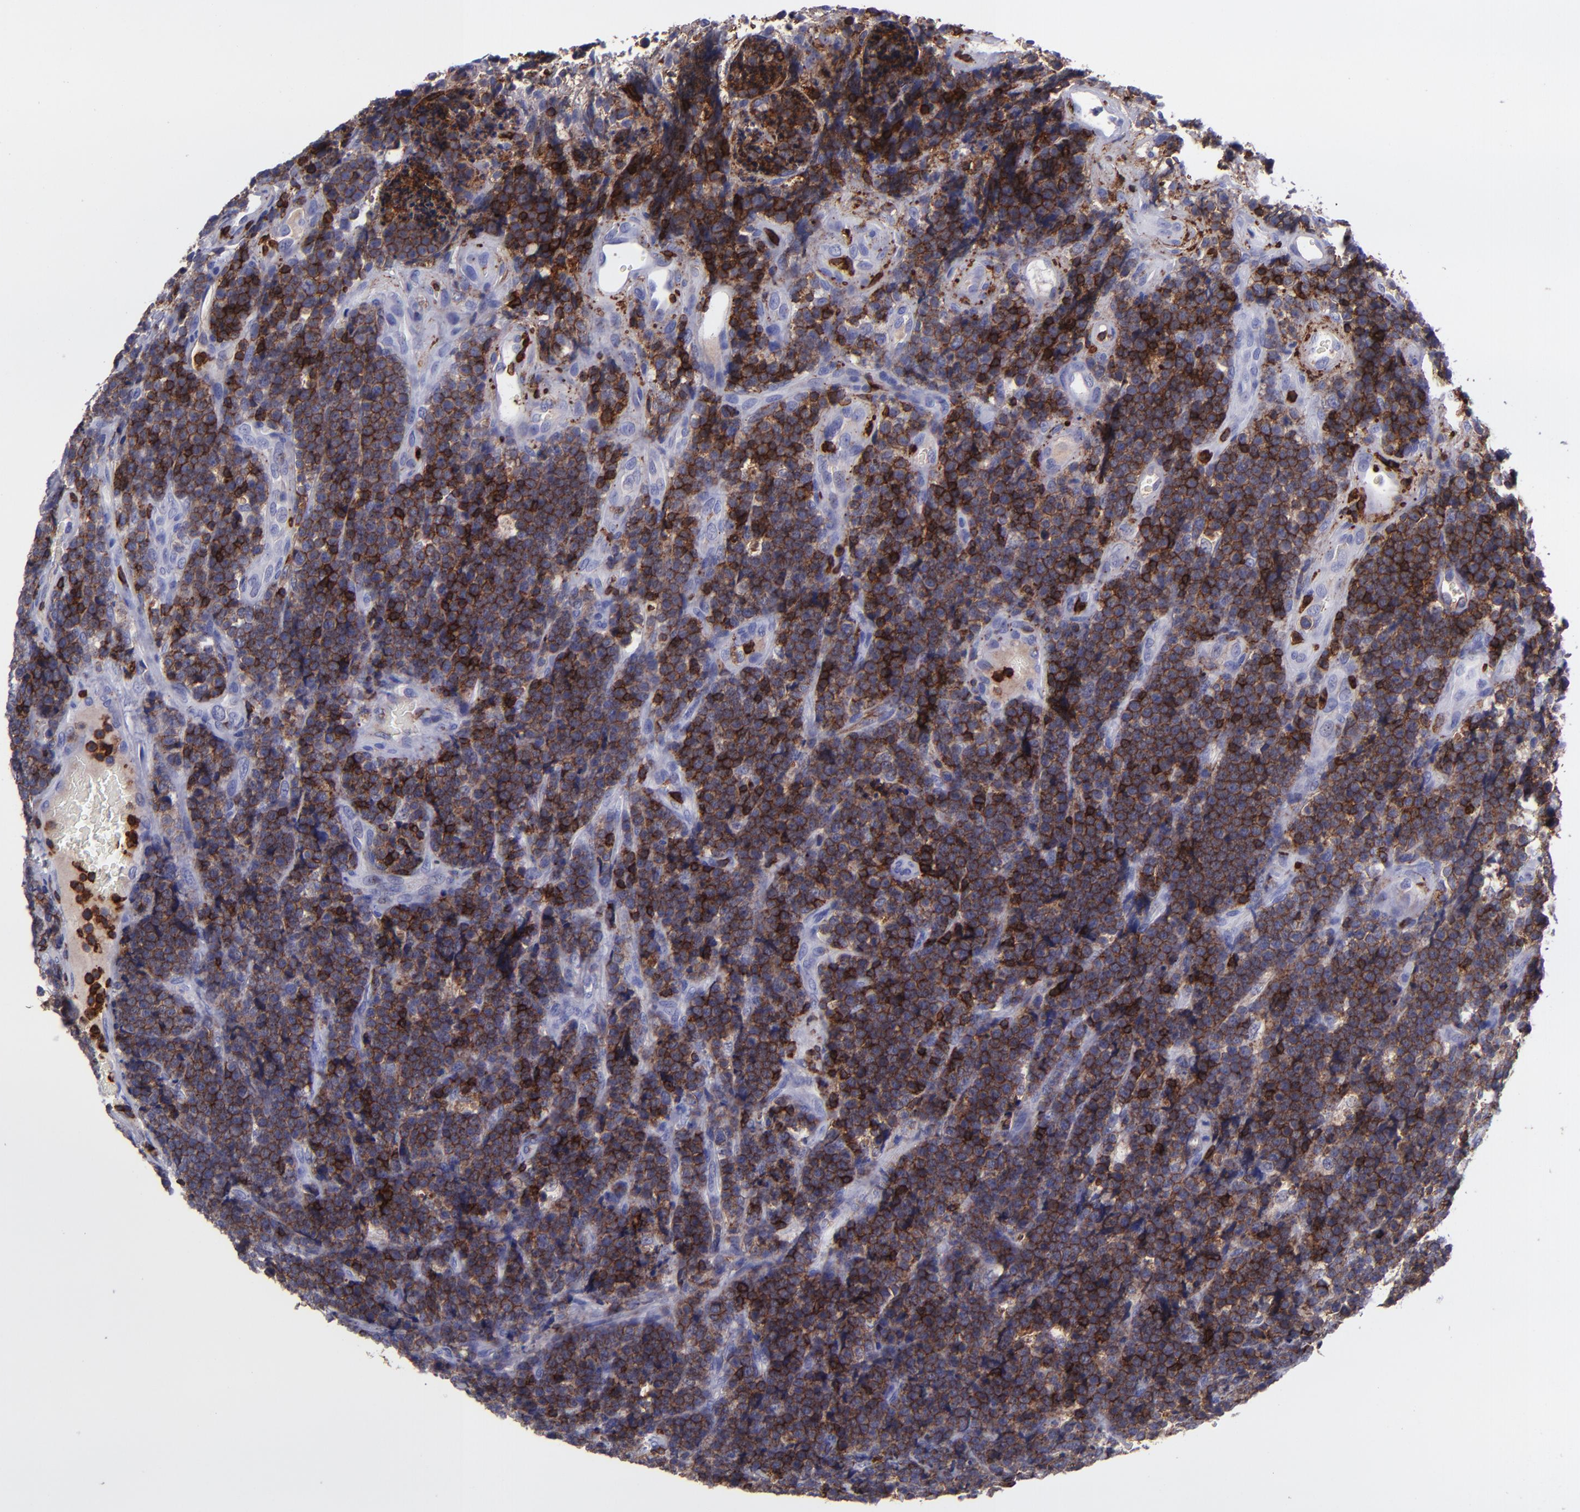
{"staining": {"intensity": "strong", "quantity": ">75%", "location": "cytoplasmic/membranous"}, "tissue": "lymphoma", "cell_type": "Tumor cells", "image_type": "cancer", "snomed": [{"axis": "morphology", "description": "Malignant lymphoma, non-Hodgkin's type, High grade"}, {"axis": "topography", "description": "Small intestine"}, {"axis": "topography", "description": "Colon"}], "caption": "A histopathology image of malignant lymphoma, non-Hodgkin's type (high-grade) stained for a protein demonstrates strong cytoplasmic/membranous brown staining in tumor cells.", "gene": "ICAM3", "patient": {"sex": "male", "age": 8}}